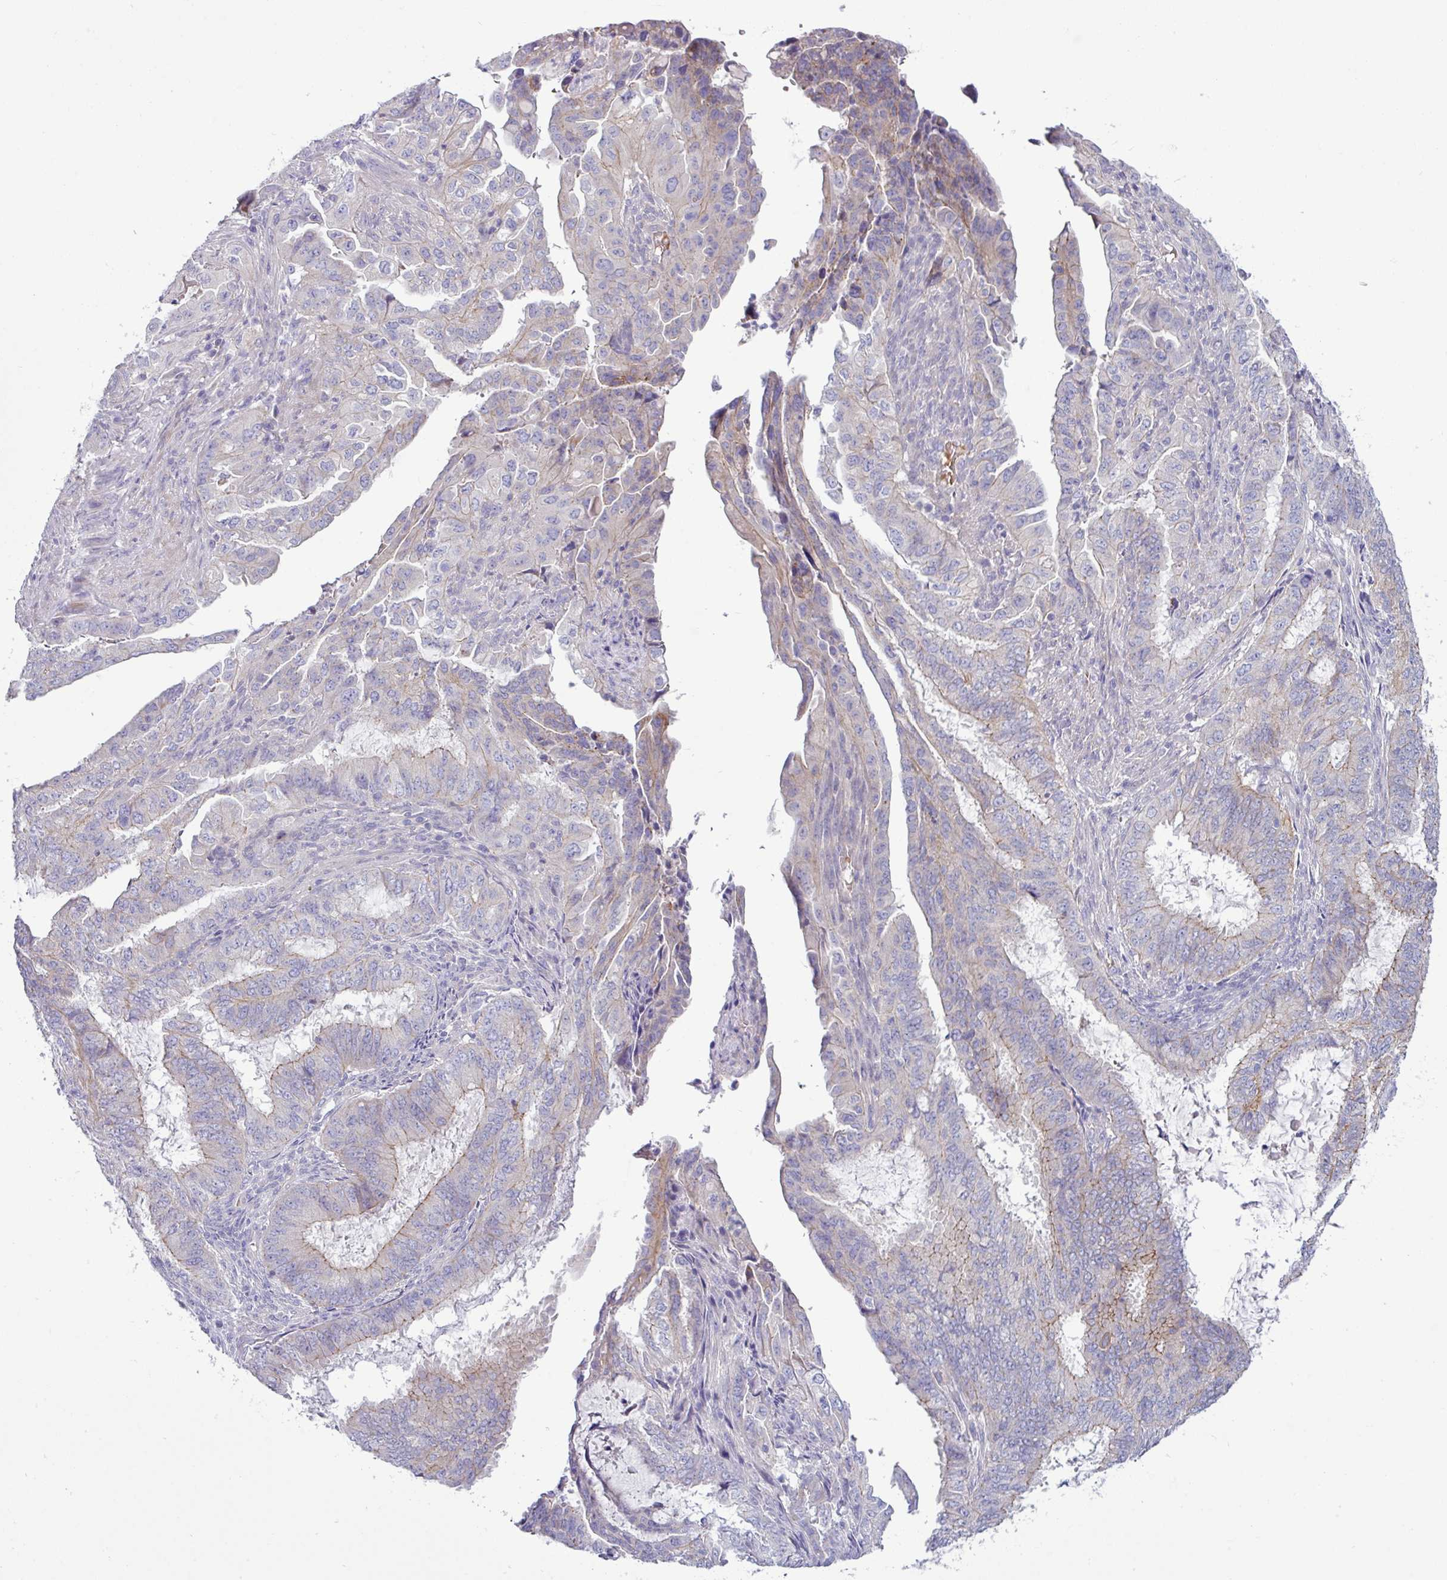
{"staining": {"intensity": "weak", "quantity": "<25%", "location": "cytoplasmic/membranous"}, "tissue": "endometrial cancer", "cell_type": "Tumor cells", "image_type": "cancer", "snomed": [{"axis": "morphology", "description": "Adenocarcinoma, NOS"}, {"axis": "topography", "description": "Endometrium"}], "caption": "High magnification brightfield microscopy of endometrial adenocarcinoma stained with DAB (3,3'-diaminobenzidine) (brown) and counterstained with hematoxylin (blue): tumor cells show no significant staining.", "gene": "ACAP3", "patient": {"sex": "female", "age": 51}}